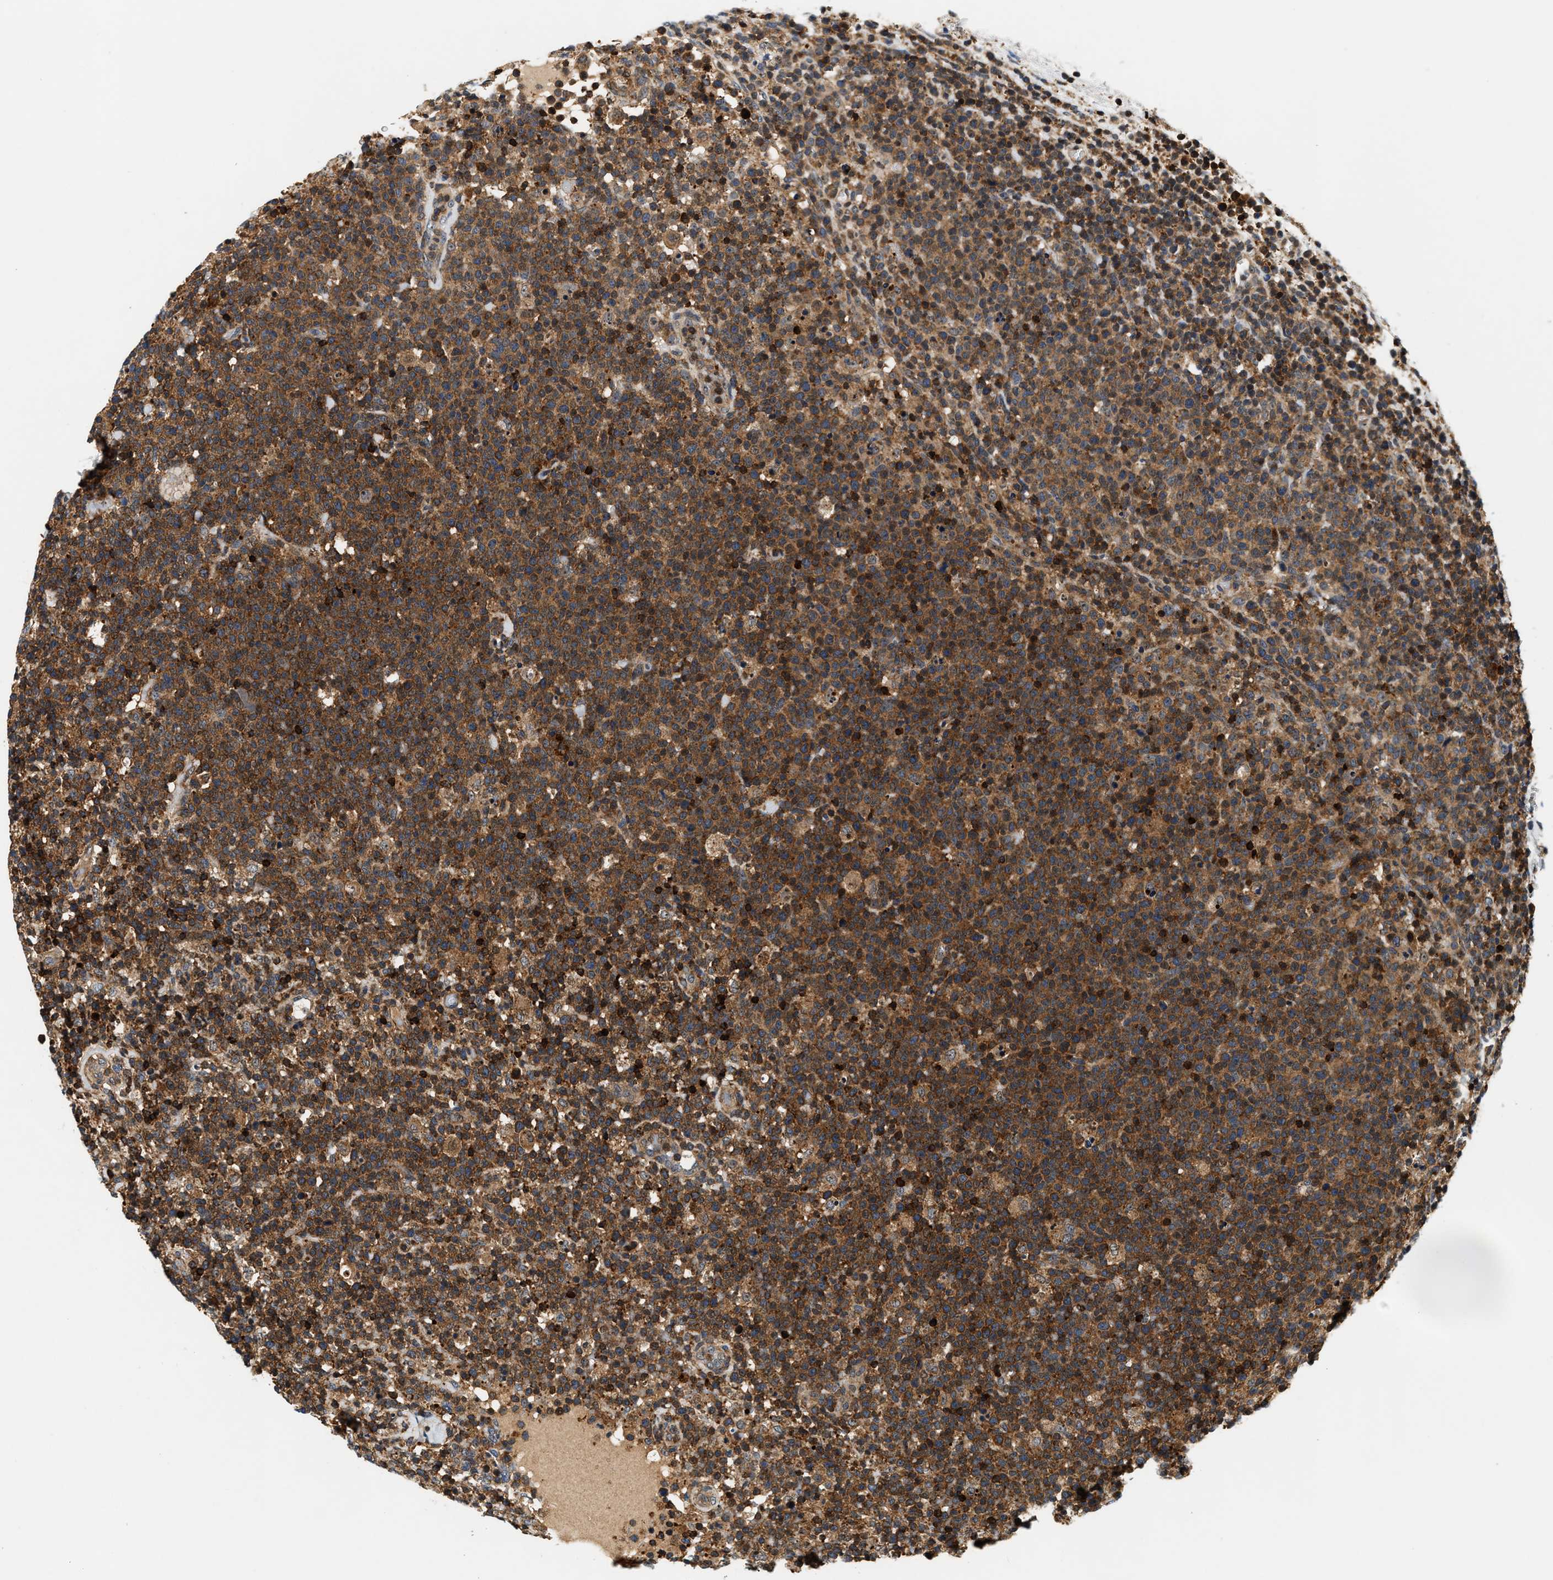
{"staining": {"intensity": "strong", "quantity": ">75%", "location": "cytoplasmic/membranous"}, "tissue": "lymphoma", "cell_type": "Tumor cells", "image_type": "cancer", "snomed": [{"axis": "morphology", "description": "Malignant lymphoma, non-Hodgkin's type, High grade"}, {"axis": "topography", "description": "Lymph node"}], "caption": "Protein staining by immunohistochemistry shows strong cytoplasmic/membranous expression in about >75% of tumor cells in lymphoma.", "gene": "SAMD9", "patient": {"sex": "male", "age": 61}}